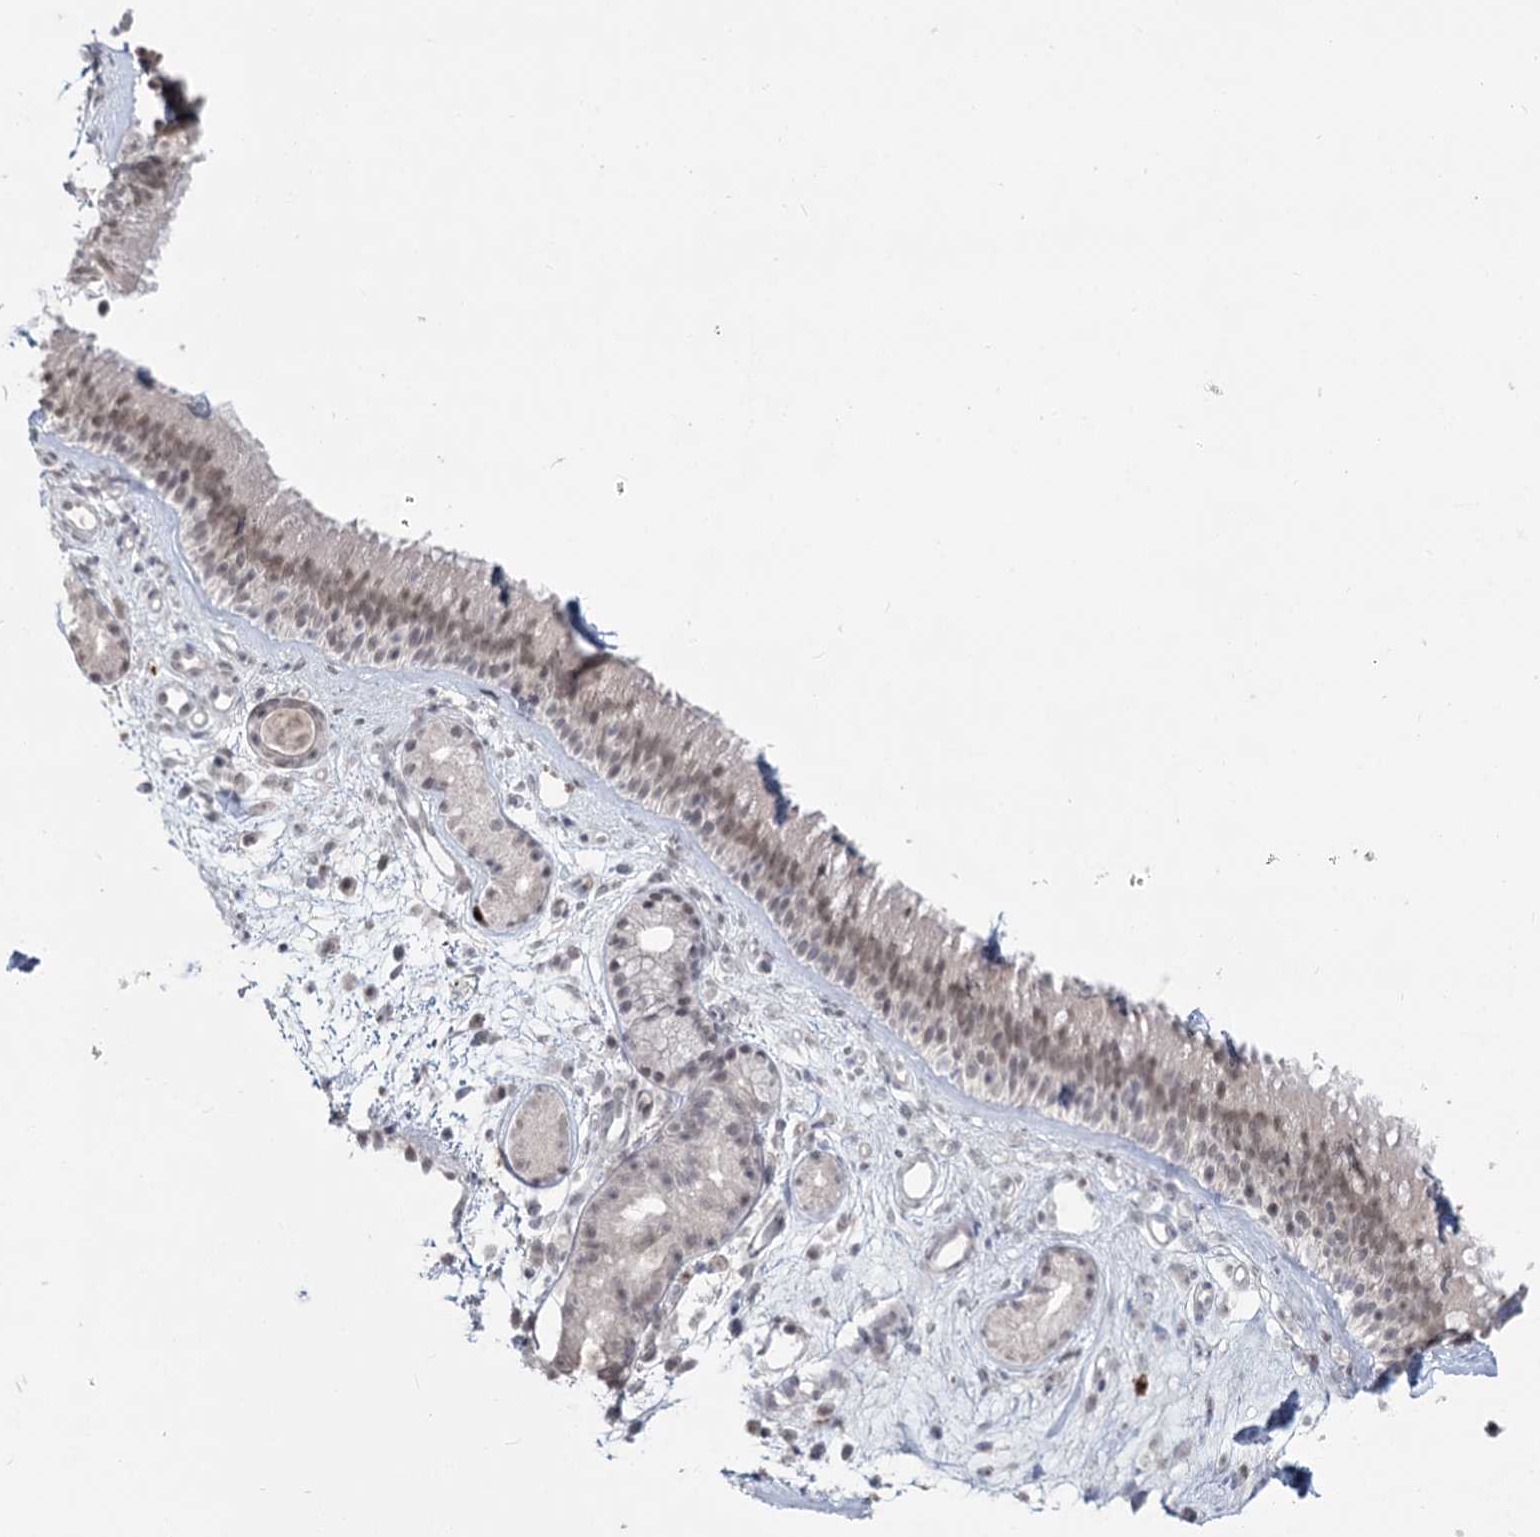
{"staining": {"intensity": "moderate", "quantity": "25%-75%", "location": "nuclear"}, "tissue": "nasopharynx", "cell_type": "Respiratory epithelial cells", "image_type": "normal", "snomed": [{"axis": "morphology", "description": "Normal tissue, NOS"}, {"axis": "morphology", "description": "Inflammation, NOS"}, {"axis": "morphology", "description": "Malignant melanoma, Metastatic site"}, {"axis": "topography", "description": "Nasopharynx"}], "caption": "IHC of unremarkable nasopharynx reveals medium levels of moderate nuclear staining in about 25%-75% of respiratory epithelial cells. (Stains: DAB in brown, nuclei in blue, Microscopy: brightfield microscopy at high magnification).", "gene": "LY6G5C", "patient": {"sex": "male", "age": 70}}